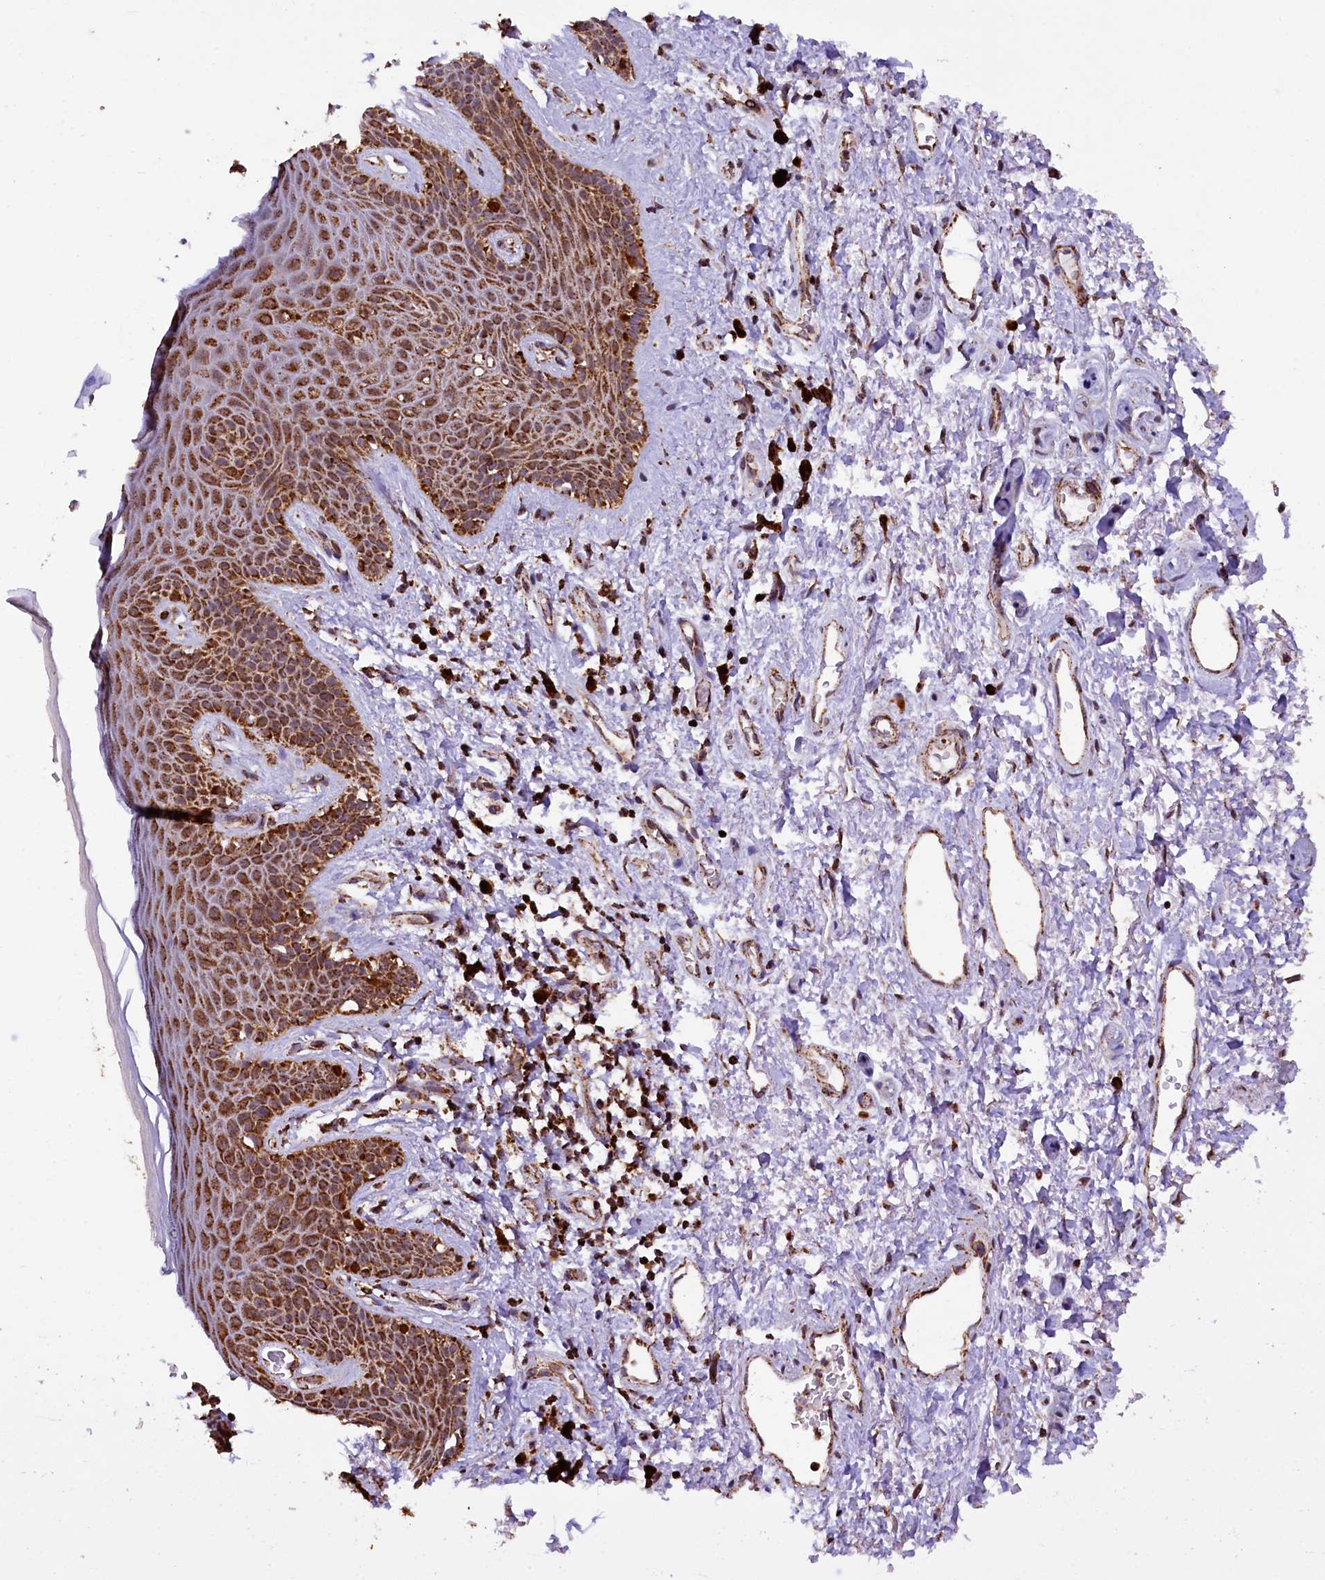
{"staining": {"intensity": "strong", "quantity": ">75%", "location": "cytoplasmic/membranous"}, "tissue": "skin", "cell_type": "Epidermal cells", "image_type": "normal", "snomed": [{"axis": "morphology", "description": "Normal tissue, NOS"}, {"axis": "topography", "description": "Anal"}], "caption": "Immunohistochemistry of benign skin displays high levels of strong cytoplasmic/membranous positivity in approximately >75% of epidermal cells.", "gene": "KLC2", "patient": {"sex": "female", "age": 46}}